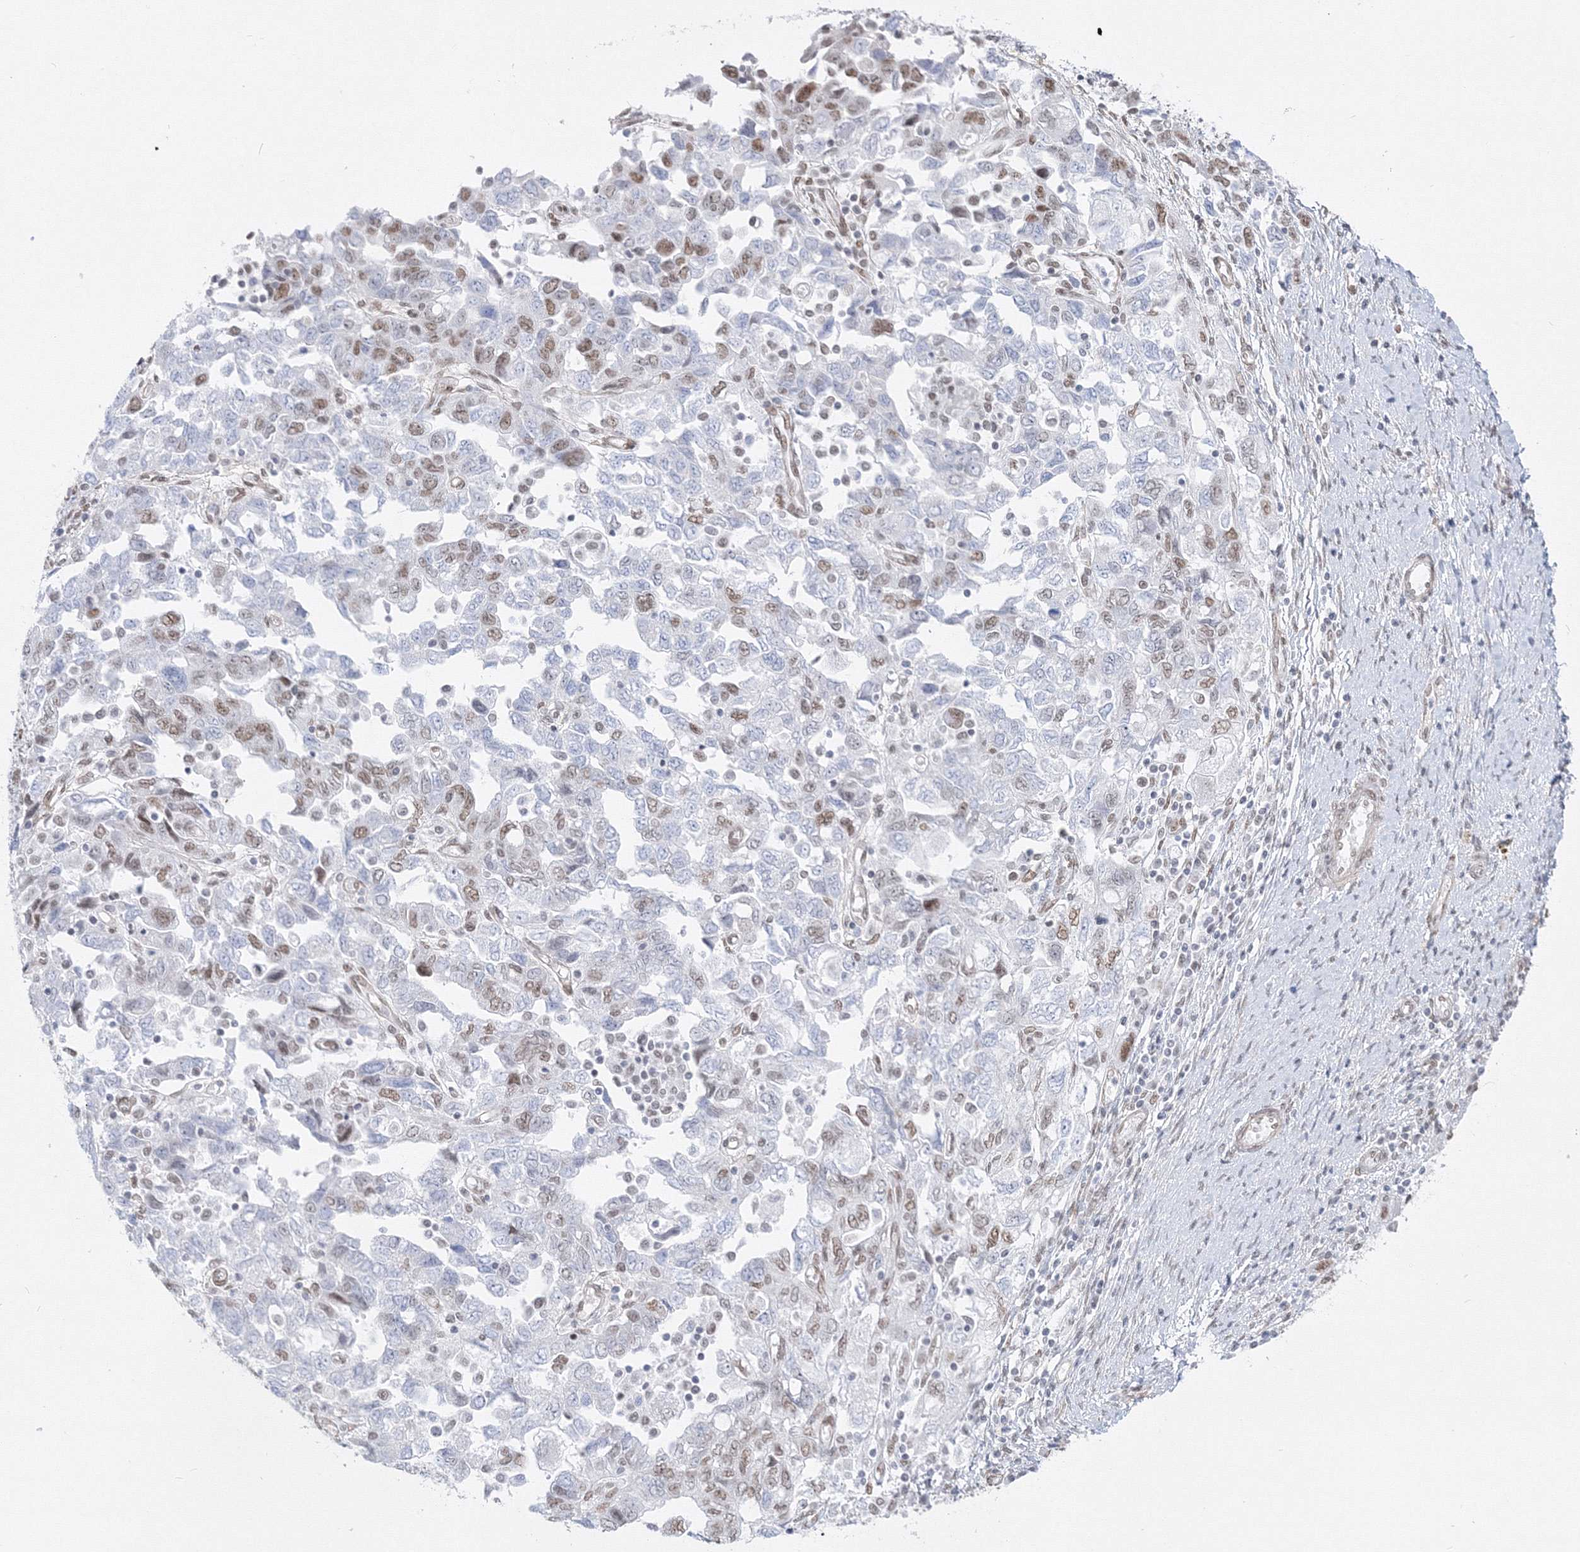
{"staining": {"intensity": "weak", "quantity": "25%-75%", "location": "nuclear"}, "tissue": "ovarian cancer", "cell_type": "Tumor cells", "image_type": "cancer", "snomed": [{"axis": "morphology", "description": "Carcinoma, NOS"}, {"axis": "morphology", "description": "Cystadenocarcinoma, serous, NOS"}, {"axis": "topography", "description": "Ovary"}], "caption": "Protein expression by IHC displays weak nuclear staining in approximately 25%-75% of tumor cells in carcinoma (ovarian).", "gene": "ZNF638", "patient": {"sex": "female", "age": 69}}